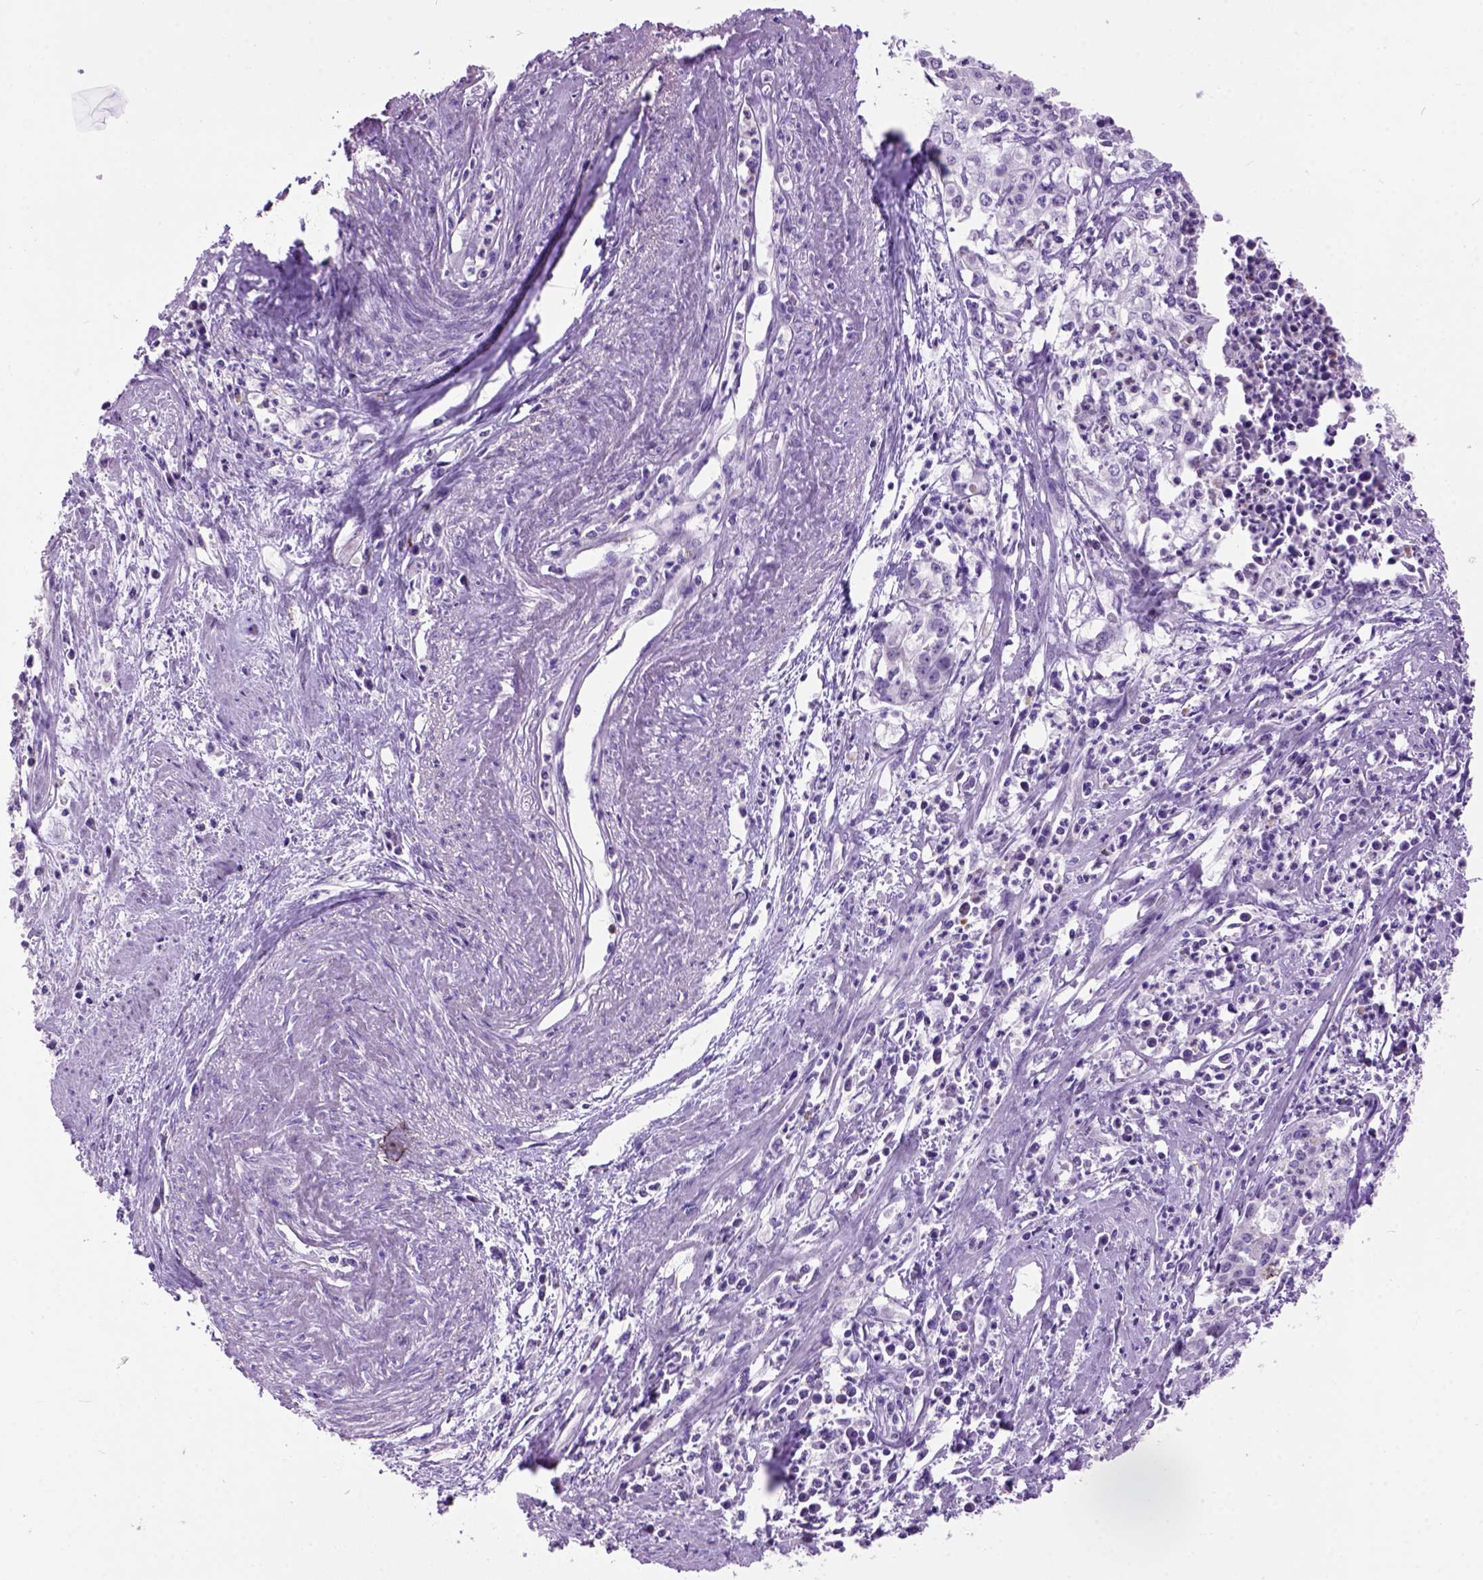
{"staining": {"intensity": "negative", "quantity": "none", "location": "none"}, "tissue": "cervical cancer", "cell_type": "Tumor cells", "image_type": "cancer", "snomed": [{"axis": "morphology", "description": "Squamous cell carcinoma, NOS"}, {"axis": "topography", "description": "Cervix"}], "caption": "Cervical squamous cell carcinoma was stained to show a protein in brown. There is no significant positivity in tumor cells.", "gene": "MAPT", "patient": {"sex": "female", "age": 39}}